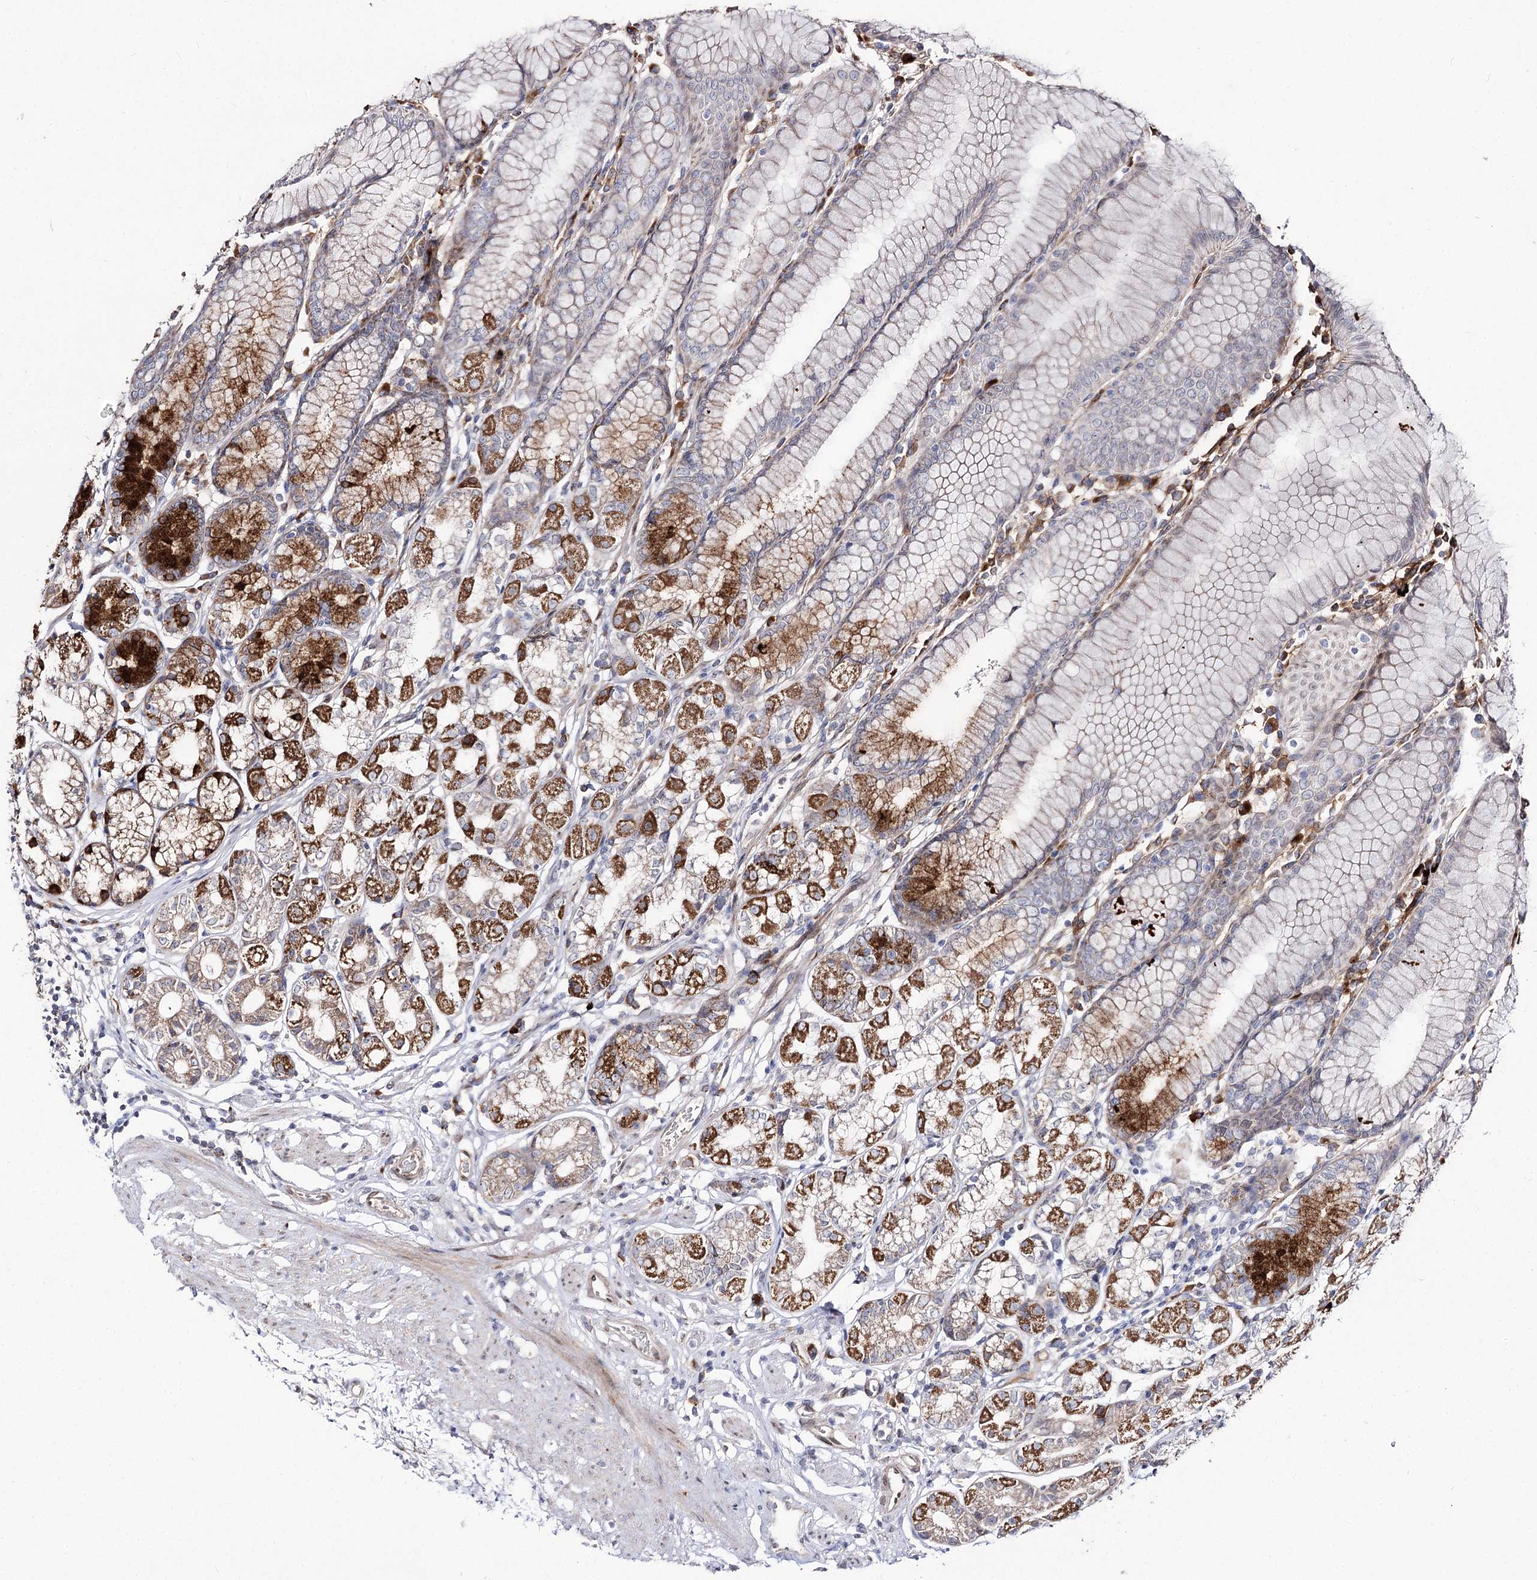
{"staining": {"intensity": "moderate", "quantity": "25%-75%", "location": "cytoplasmic/membranous"}, "tissue": "stomach", "cell_type": "Glandular cells", "image_type": "normal", "snomed": [{"axis": "morphology", "description": "Normal tissue, NOS"}, {"axis": "topography", "description": "Stomach"}], "caption": "Immunohistochemistry of normal stomach exhibits medium levels of moderate cytoplasmic/membranous expression in about 25%-75% of glandular cells. The staining was performed using DAB to visualize the protein expression in brown, while the nuclei were stained in blue with hematoxylin (Magnification: 20x).", "gene": "C11orf80", "patient": {"sex": "female", "age": 57}}